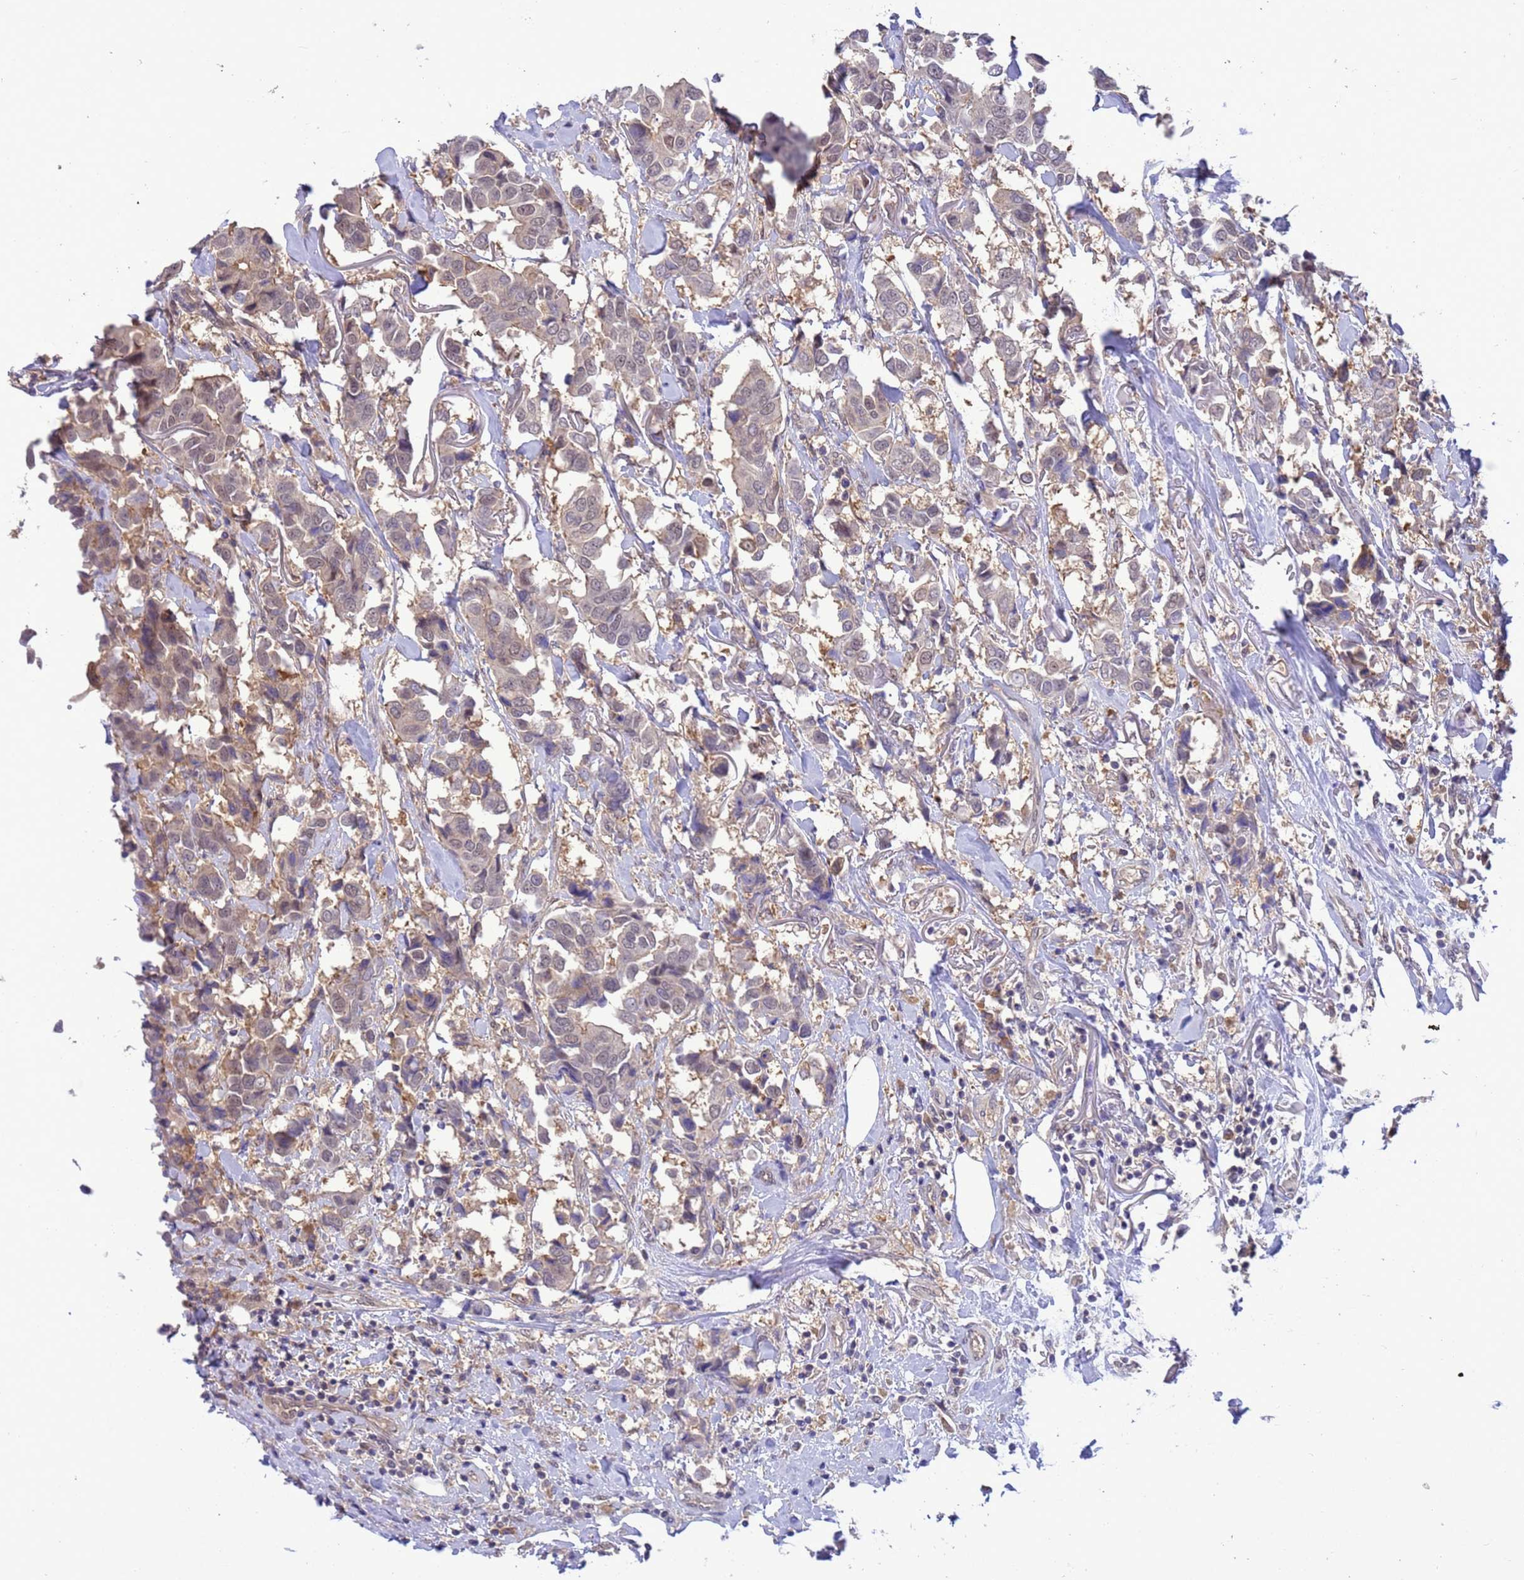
{"staining": {"intensity": "negative", "quantity": "none", "location": "none"}, "tissue": "breast cancer", "cell_type": "Tumor cells", "image_type": "cancer", "snomed": [{"axis": "morphology", "description": "Duct carcinoma"}, {"axis": "topography", "description": "Breast"}], "caption": "Immunohistochemistry (IHC) of human breast cancer (infiltrating ductal carcinoma) reveals no staining in tumor cells.", "gene": "ZNF461", "patient": {"sex": "female", "age": 80}}